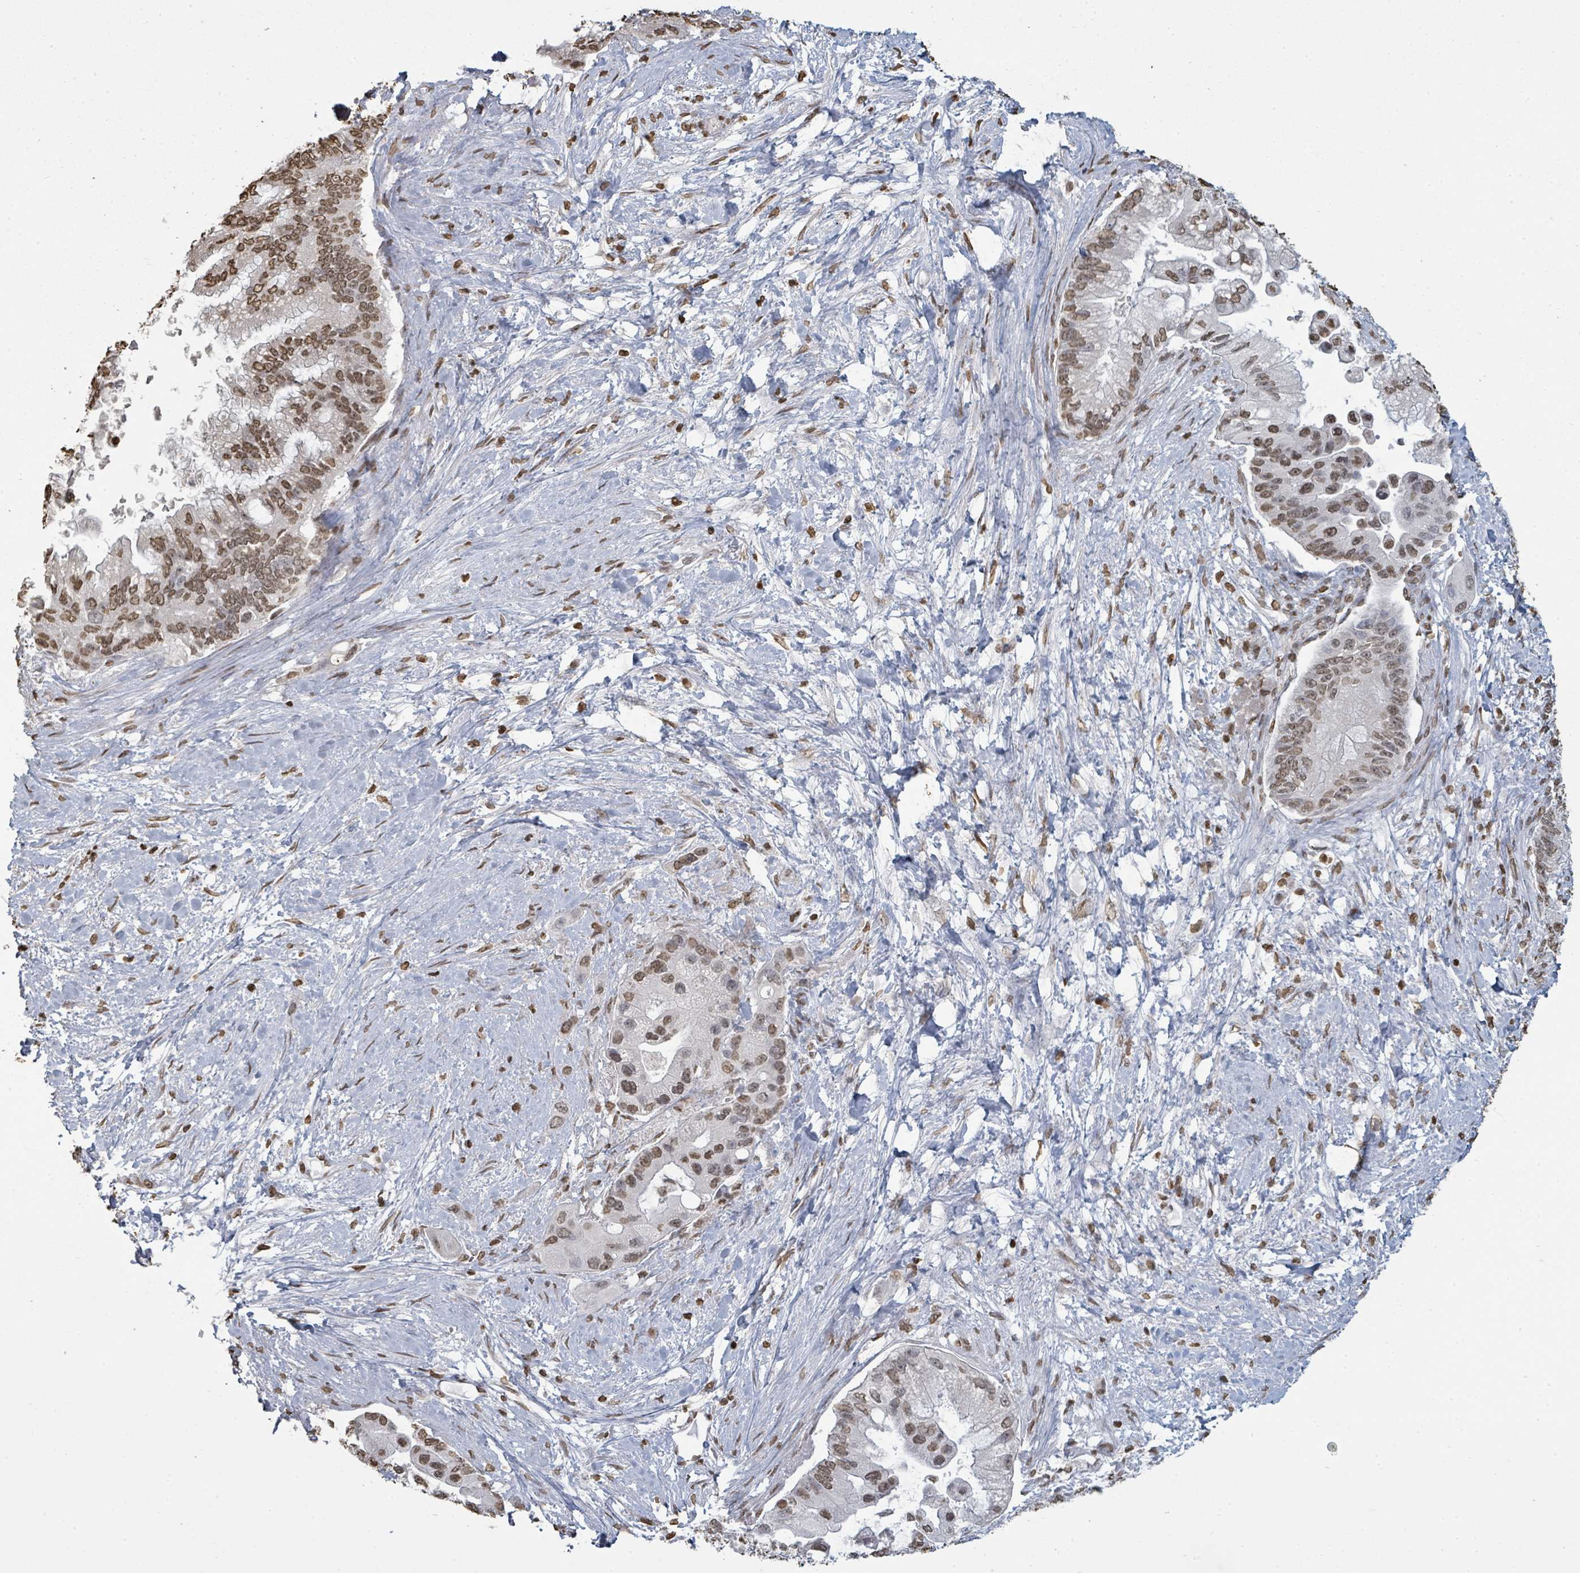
{"staining": {"intensity": "moderate", "quantity": ">75%", "location": "nuclear"}, "tissue": "pancreatic cancer", "cell_type": "Tumor cells", "image_type": "cancer", "snomed": [{"axis": "morphology", "description": "Adenocarcinoma, NOS"}, {"axis": "topography", "description": "Pancreas"}], "caption": "This photomicrograph reveals immunohistochemistry staining of pancreatic adenocarcinoma, with medium moderate nuclear positivity in approximately >75% of tumor cells.", "gene": "MRPS12", "patient": {"sex": "male", "age": 57}}